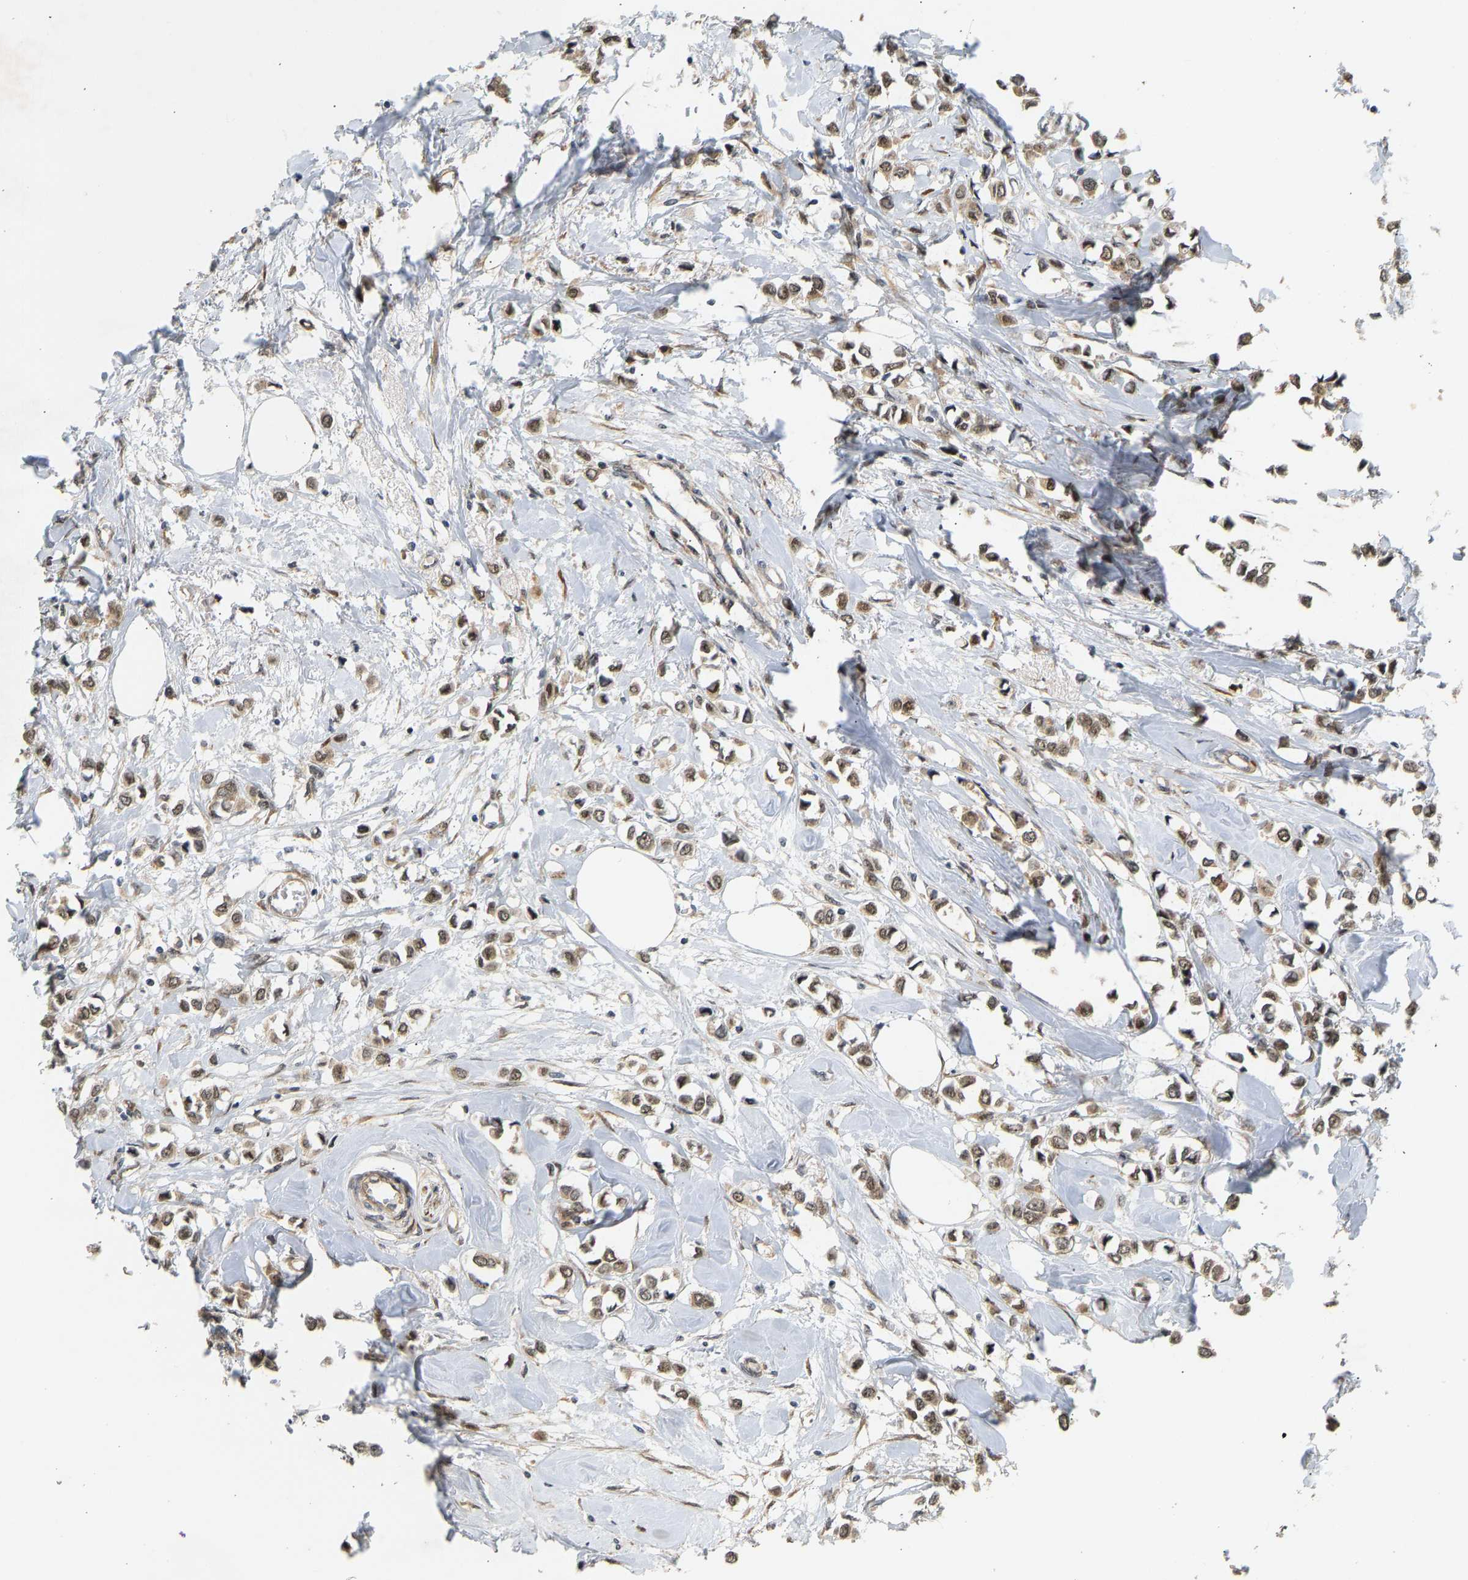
{"staining": {"intensity": "moderate", "quantity": ">75%", "location": "cytoplasmic/membranous,nuclear"}, "tissue": "breast cancer", "cell_type": "Tumor cells", "image_type": "cancer", "snomed": [{"axis": "morphology", "description": "Lobular carcinoma"}, {"axis": "topography", "description": "Breast"}], "caption": "A high-resolution micrograph shows immunohistochemistry staining of lobular carcinoma (breast), which demonstrates moderate cytoplasmic/membranous and nuclear expression in approximately >75% of tumor cells. The protein is stained brown, and the nuclei are stained in blue (DAB (3,3'-diaminobenzidine) IHC with brightfield microscopy, high magnification).", "gene": "BAG1", "patient": {"sex": "female", "age": 51}}